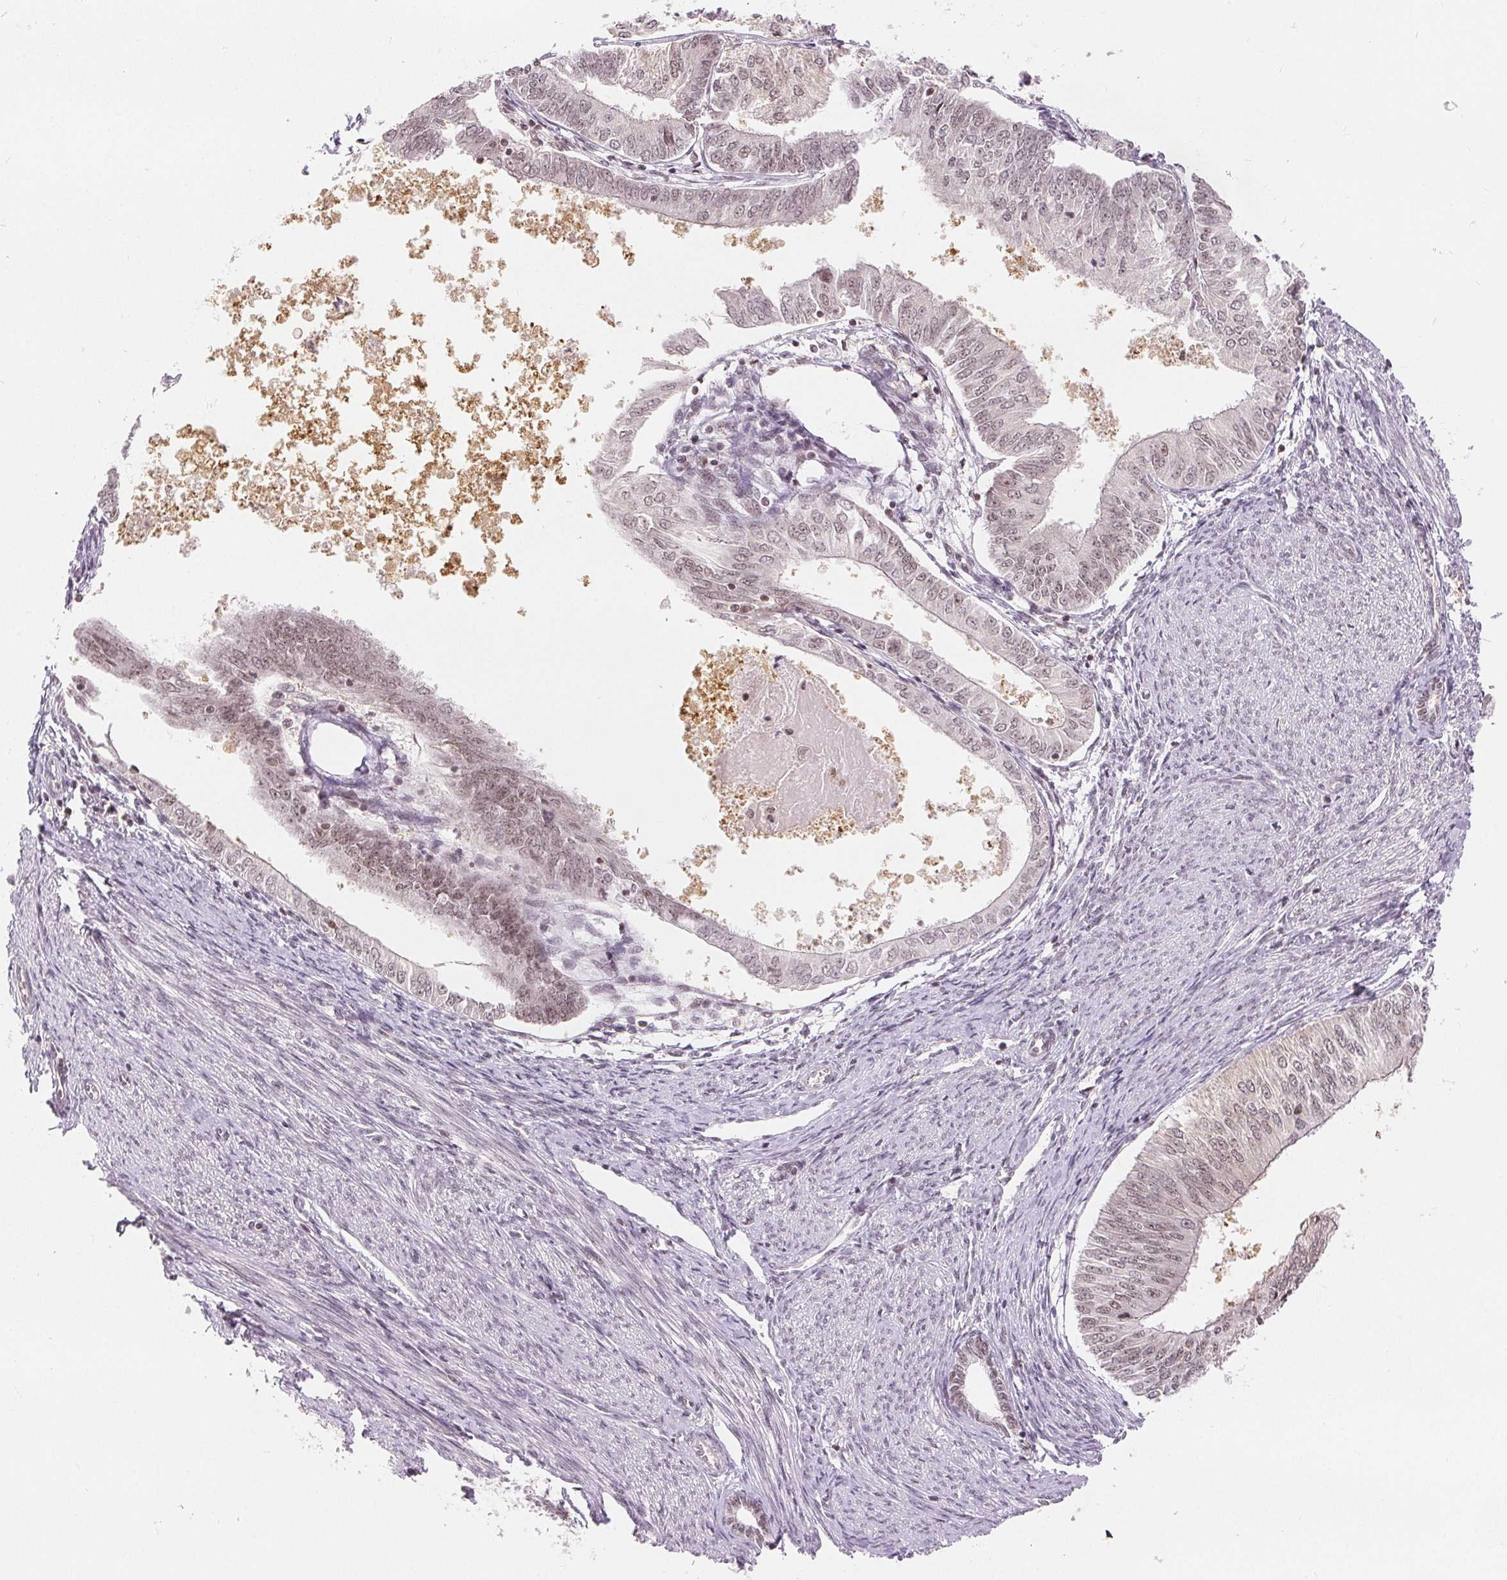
{"staining": {"intensity": "weak", "quantity": "25%-75%", "location": "nuclear"}, "tissue": "endometrial cancer", "cell_type": "Tumor cells", "image_type": "cancer", "snomed": [{"axis": "morphology", "description": "Adenocarcinoma, NOS"}, {"axis": "topography", "description": "Endometrium"}], "caption": "The photomicrograph reveals a brown stain indicating the presence of a protein in the nuclear of tumor cells in adenocarcinoma (endometrial).", "gene": "DEK", "patient": {"sex": "female", "age": 58}}